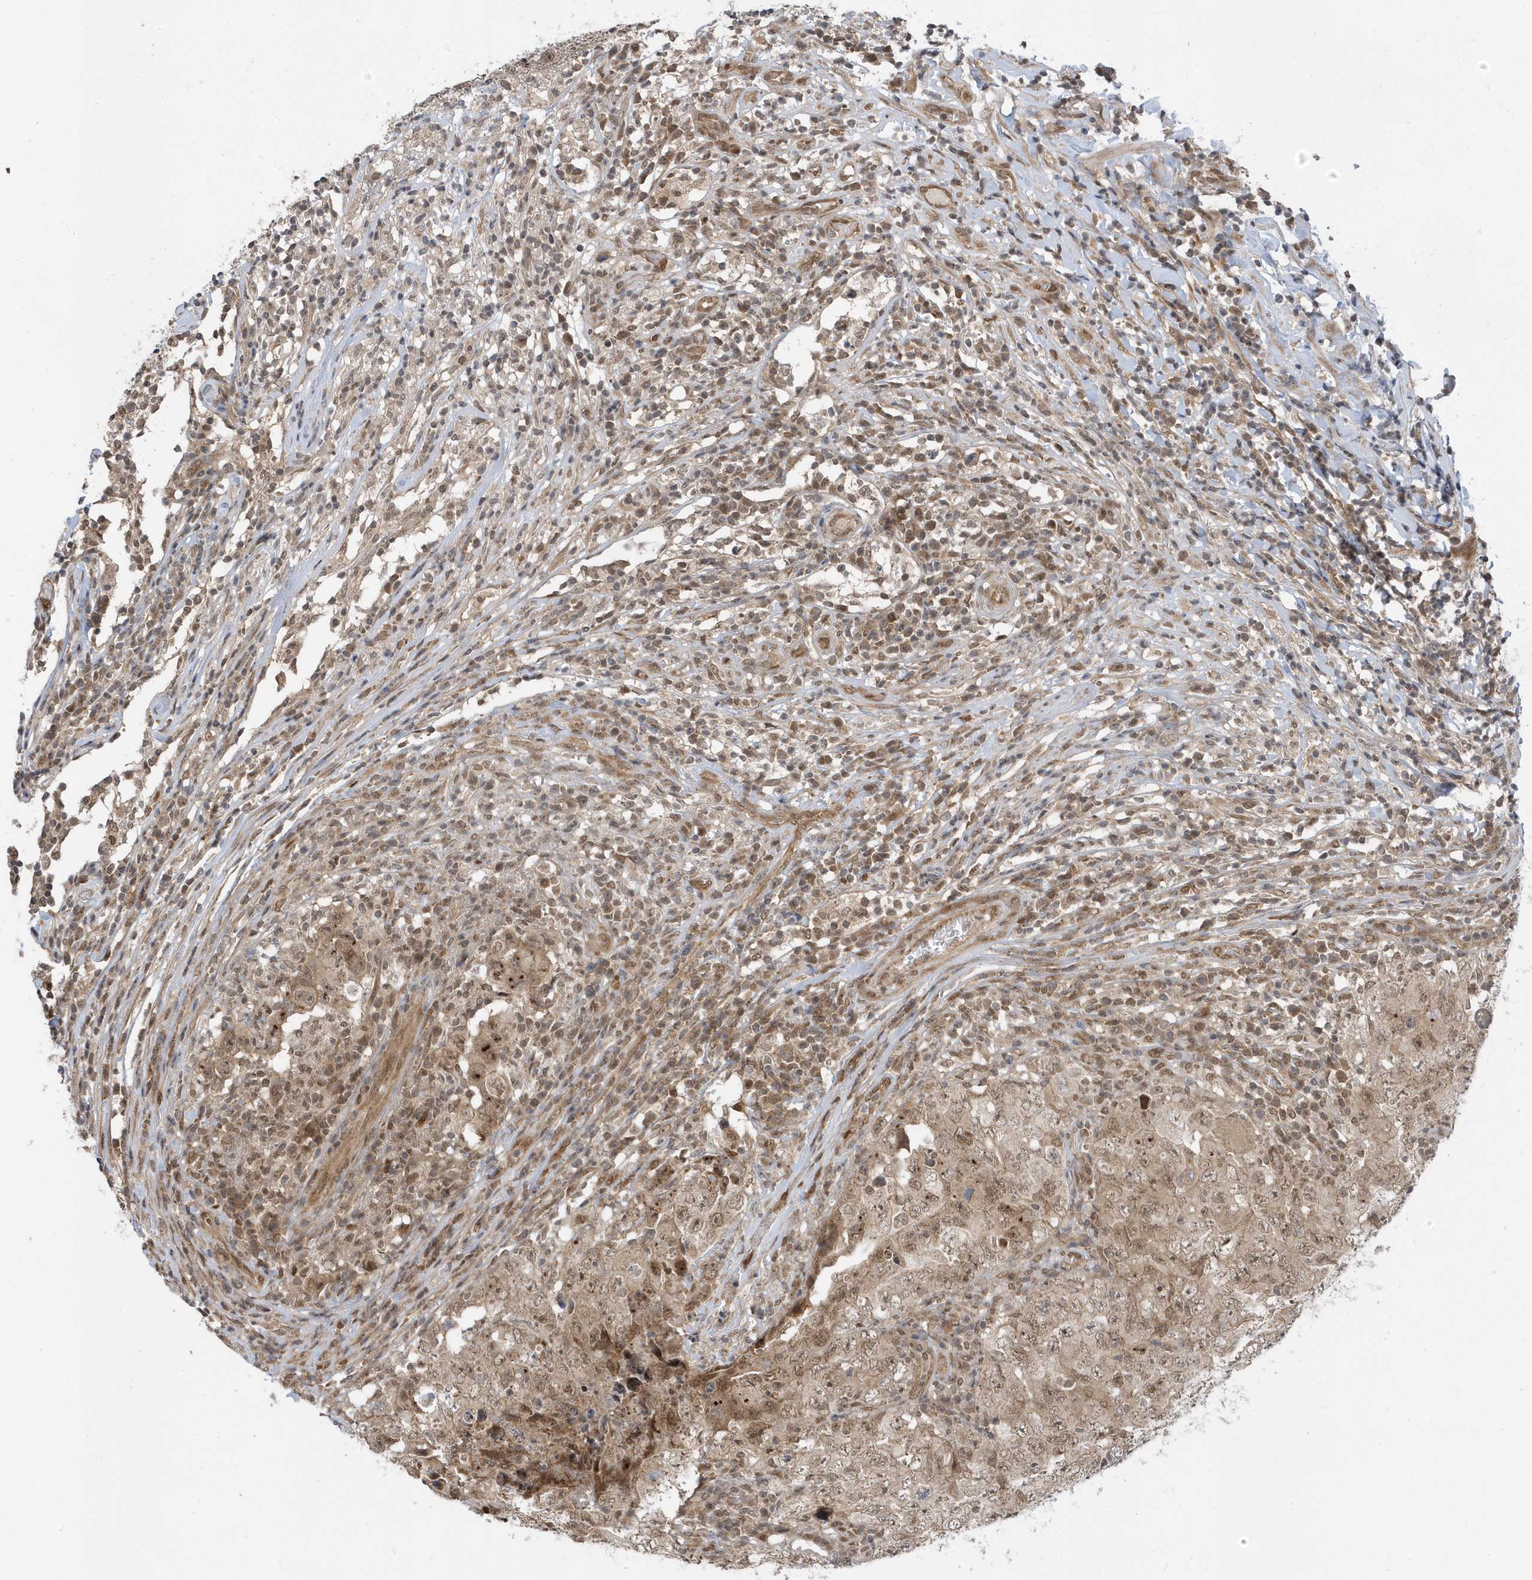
{"staining": {"intensity": "moderate", "quantity": ">75%", "location": "cytoplasmic/membranous,nuclear"}, "tissue": "testis cancer", "cell_type": "Tumor cells", "image_type": "cancer", "snomed": [{"axis": "morphology", "description": "Carcinoma, Embryonal, NOS"}, {"axis": "topography", "description": "Testis"}], "caption": "The histopathology image demonstrates immunohistochemical staining of testis embryonal carcinoma. There is moderate cytoplasmic/membranous and nuclear positivity is appreciated in about >75% of tumor cells. (DAB (3,3'-diaminobenzidine) IHC, brown staining for protein, blue staining for nuclei).", "gene": "USP53", "patient": {"sex": "male", "age": 26}}